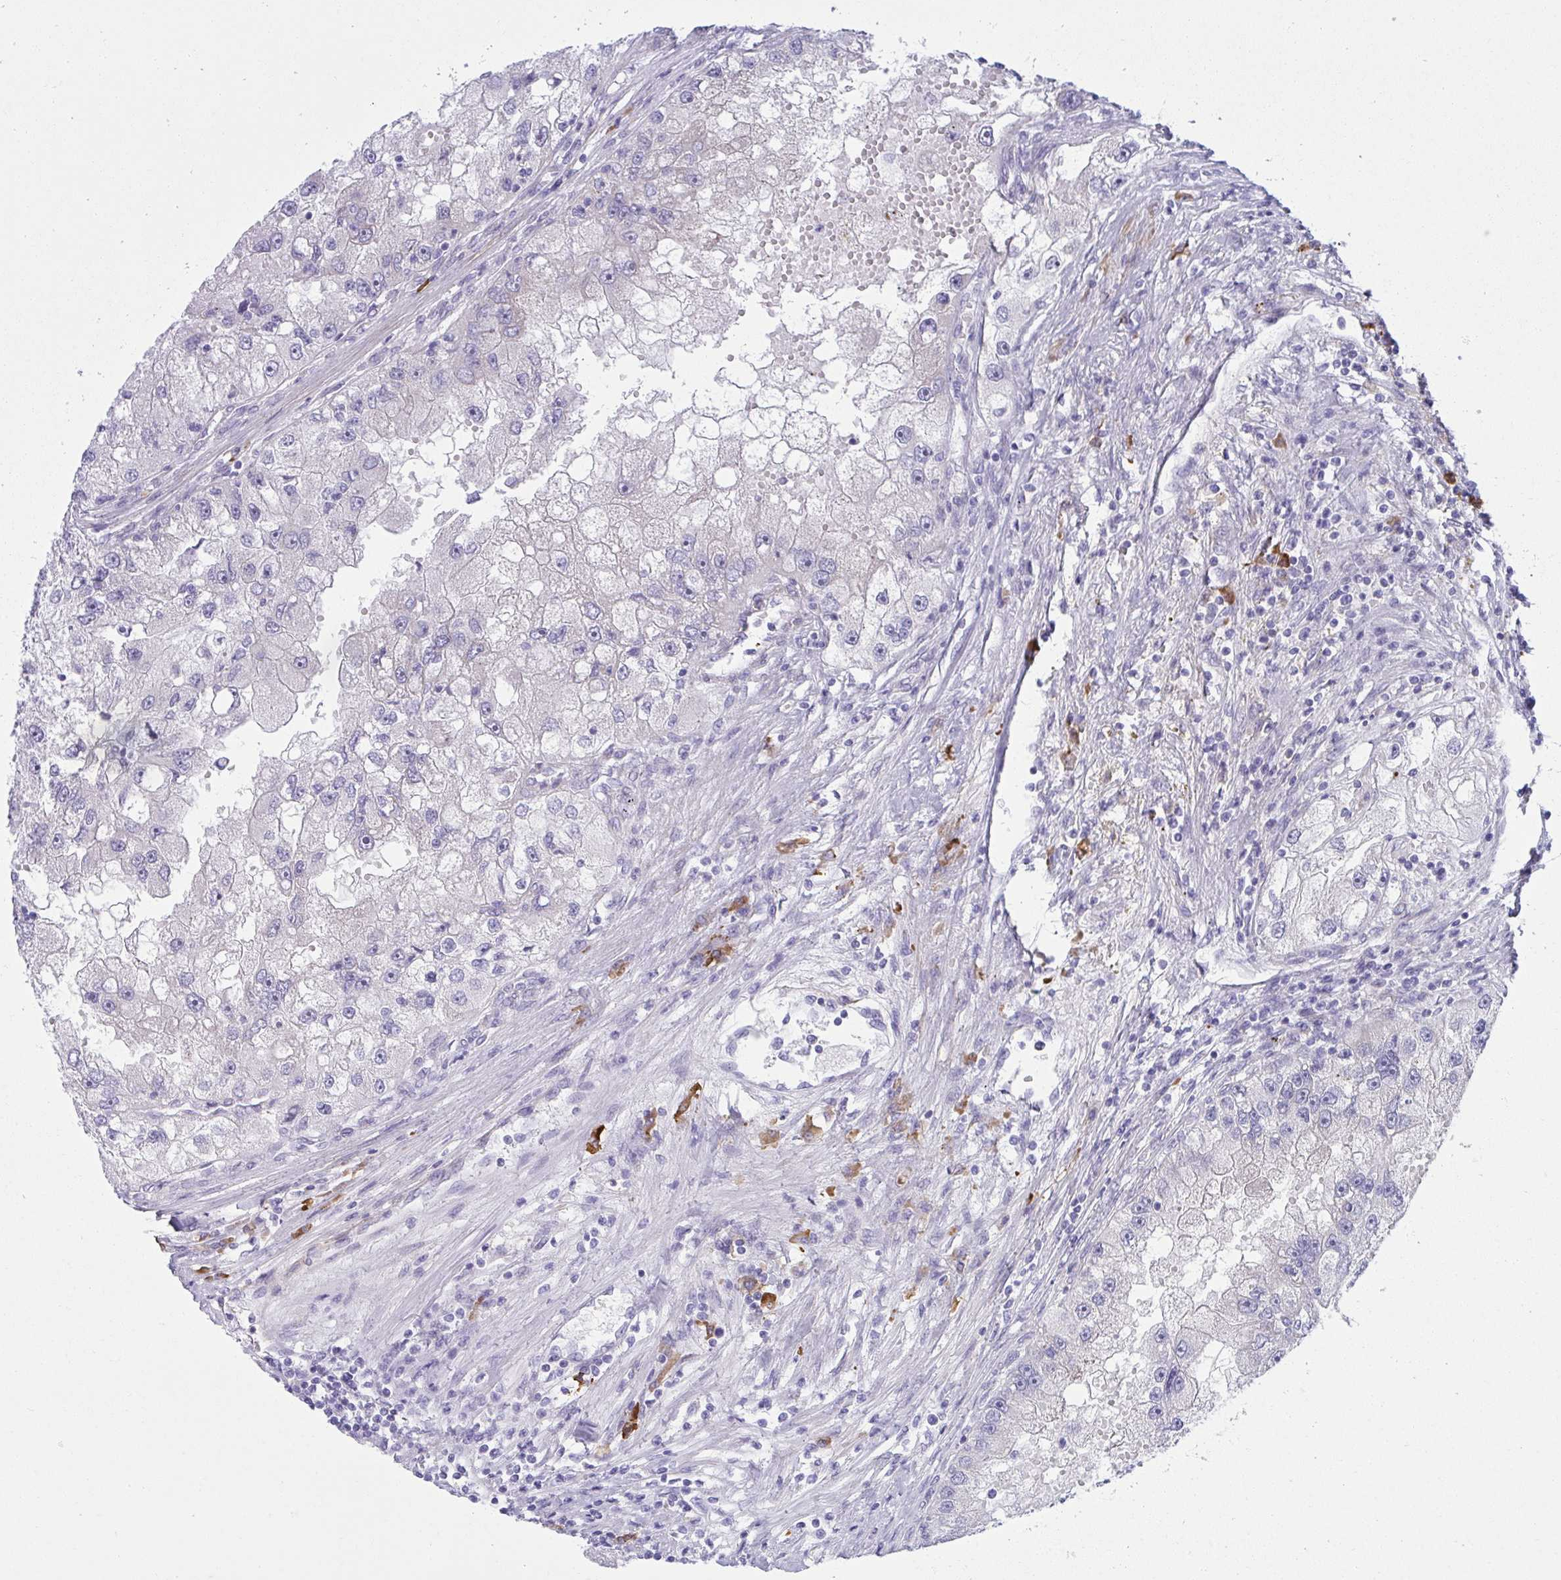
{"staining": {"intensity": "negative", "quantity": "none", "location": "none"}, "tissue": "renal cancer", "cell_type": "Tumor cells", "image_type": "cancer", "snomed": [{"axis": "morphology", "description": "Adenocarcinoma, NOS"}, {"axis": "topography", "description": "Kidney"}], "caption": "The histopathology image demonstrates no significant expression in tumor cells of renal cancer.", "gene": "PUS7L", "patient": {"sex": "male", "age": 63}}